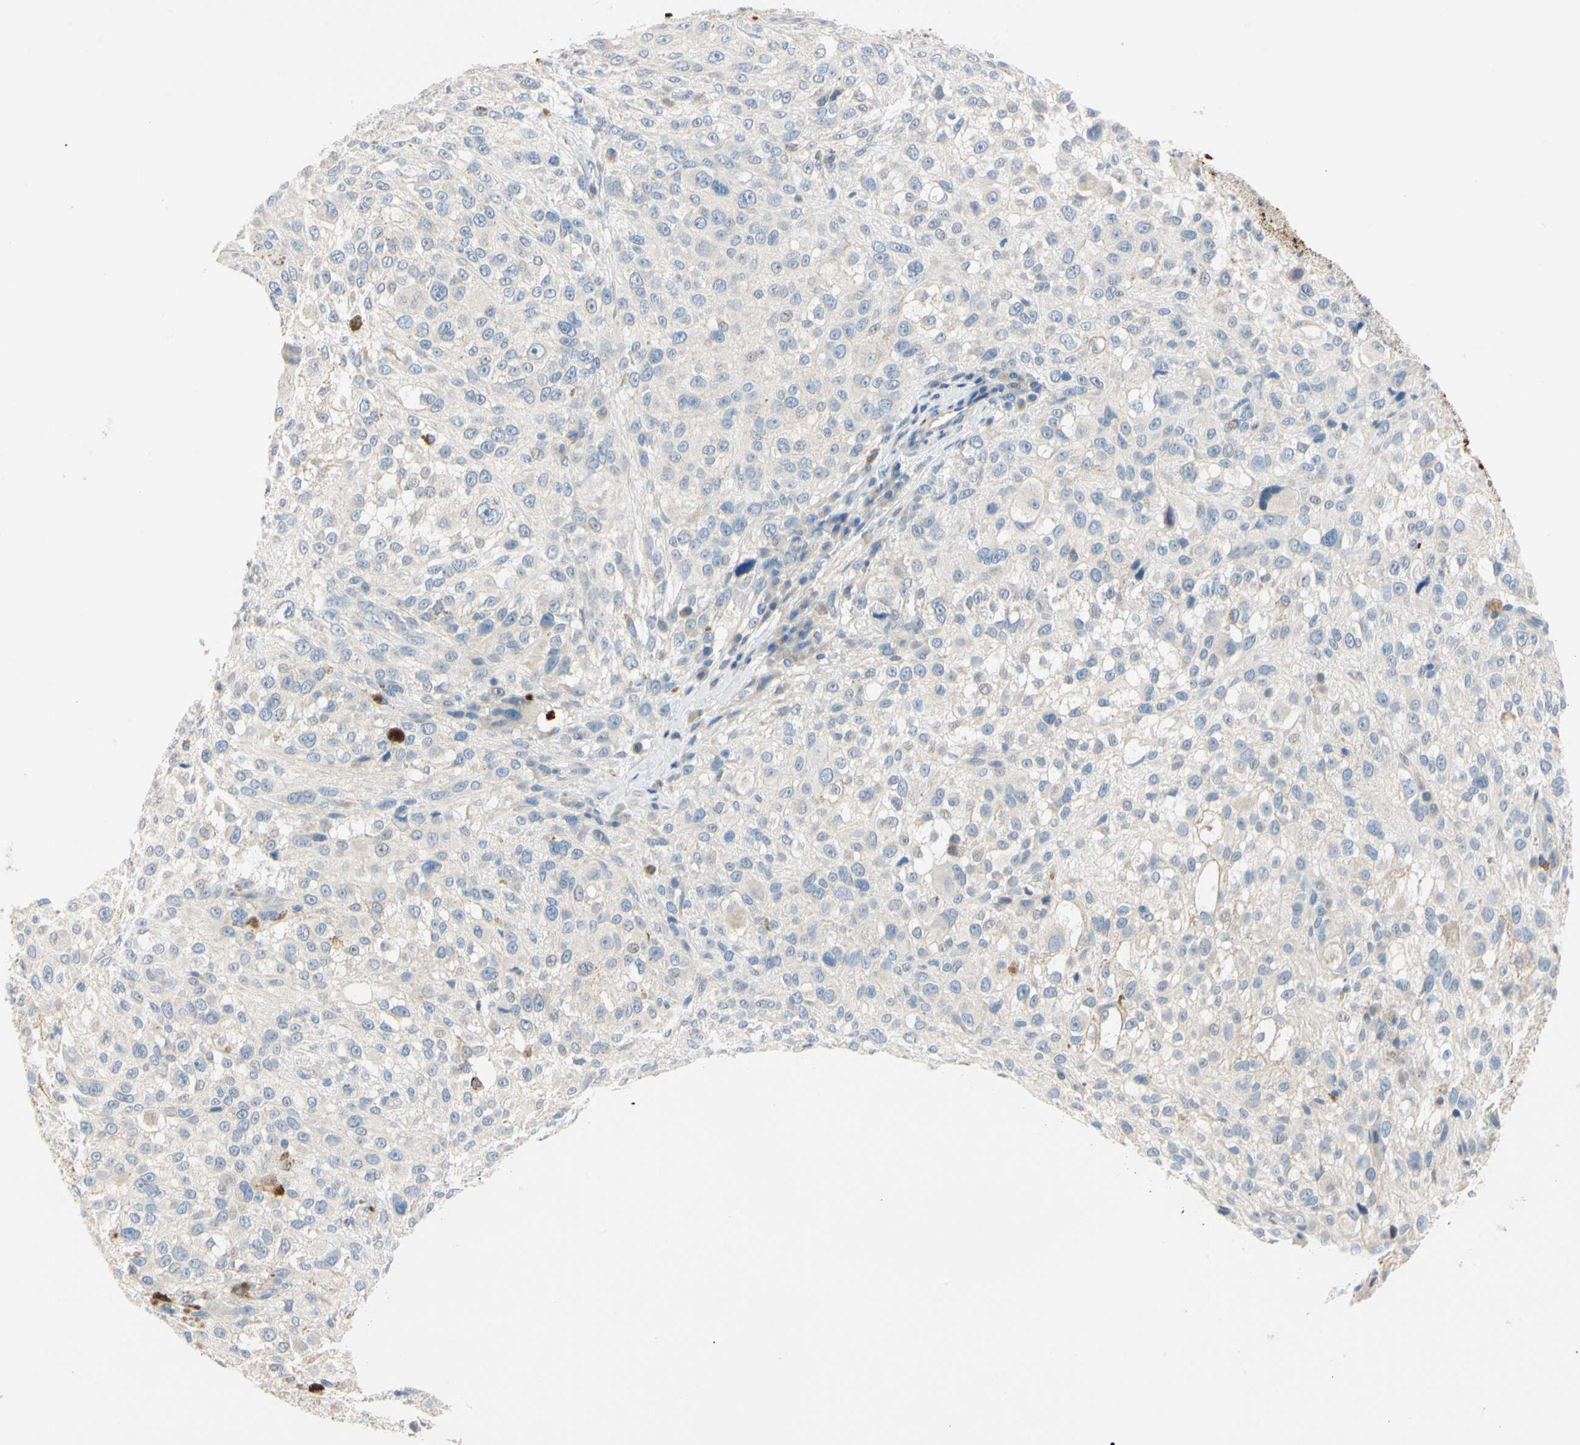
{"staining": {"intensity": "weak", "quantity": "<25%", "location": "cytoplasmic/membranous"}, "tissue": "melanoma", "cell_type": "Tumor cells", "image_type": "cancer", "snomed": [{"axis": "morphology", "description": "Necrosis, NOS"}, {"axis": "morphology", "description": "Malignant melanoma, NOS"}, {"axis": "topography", "description": "Skin"}], "caption": "Melanoma was stained to show a protein in brown. There is no significant staining in tumor cells.", "gene": "TRAF5", "patient": {"sex": "female", "age": 87}}